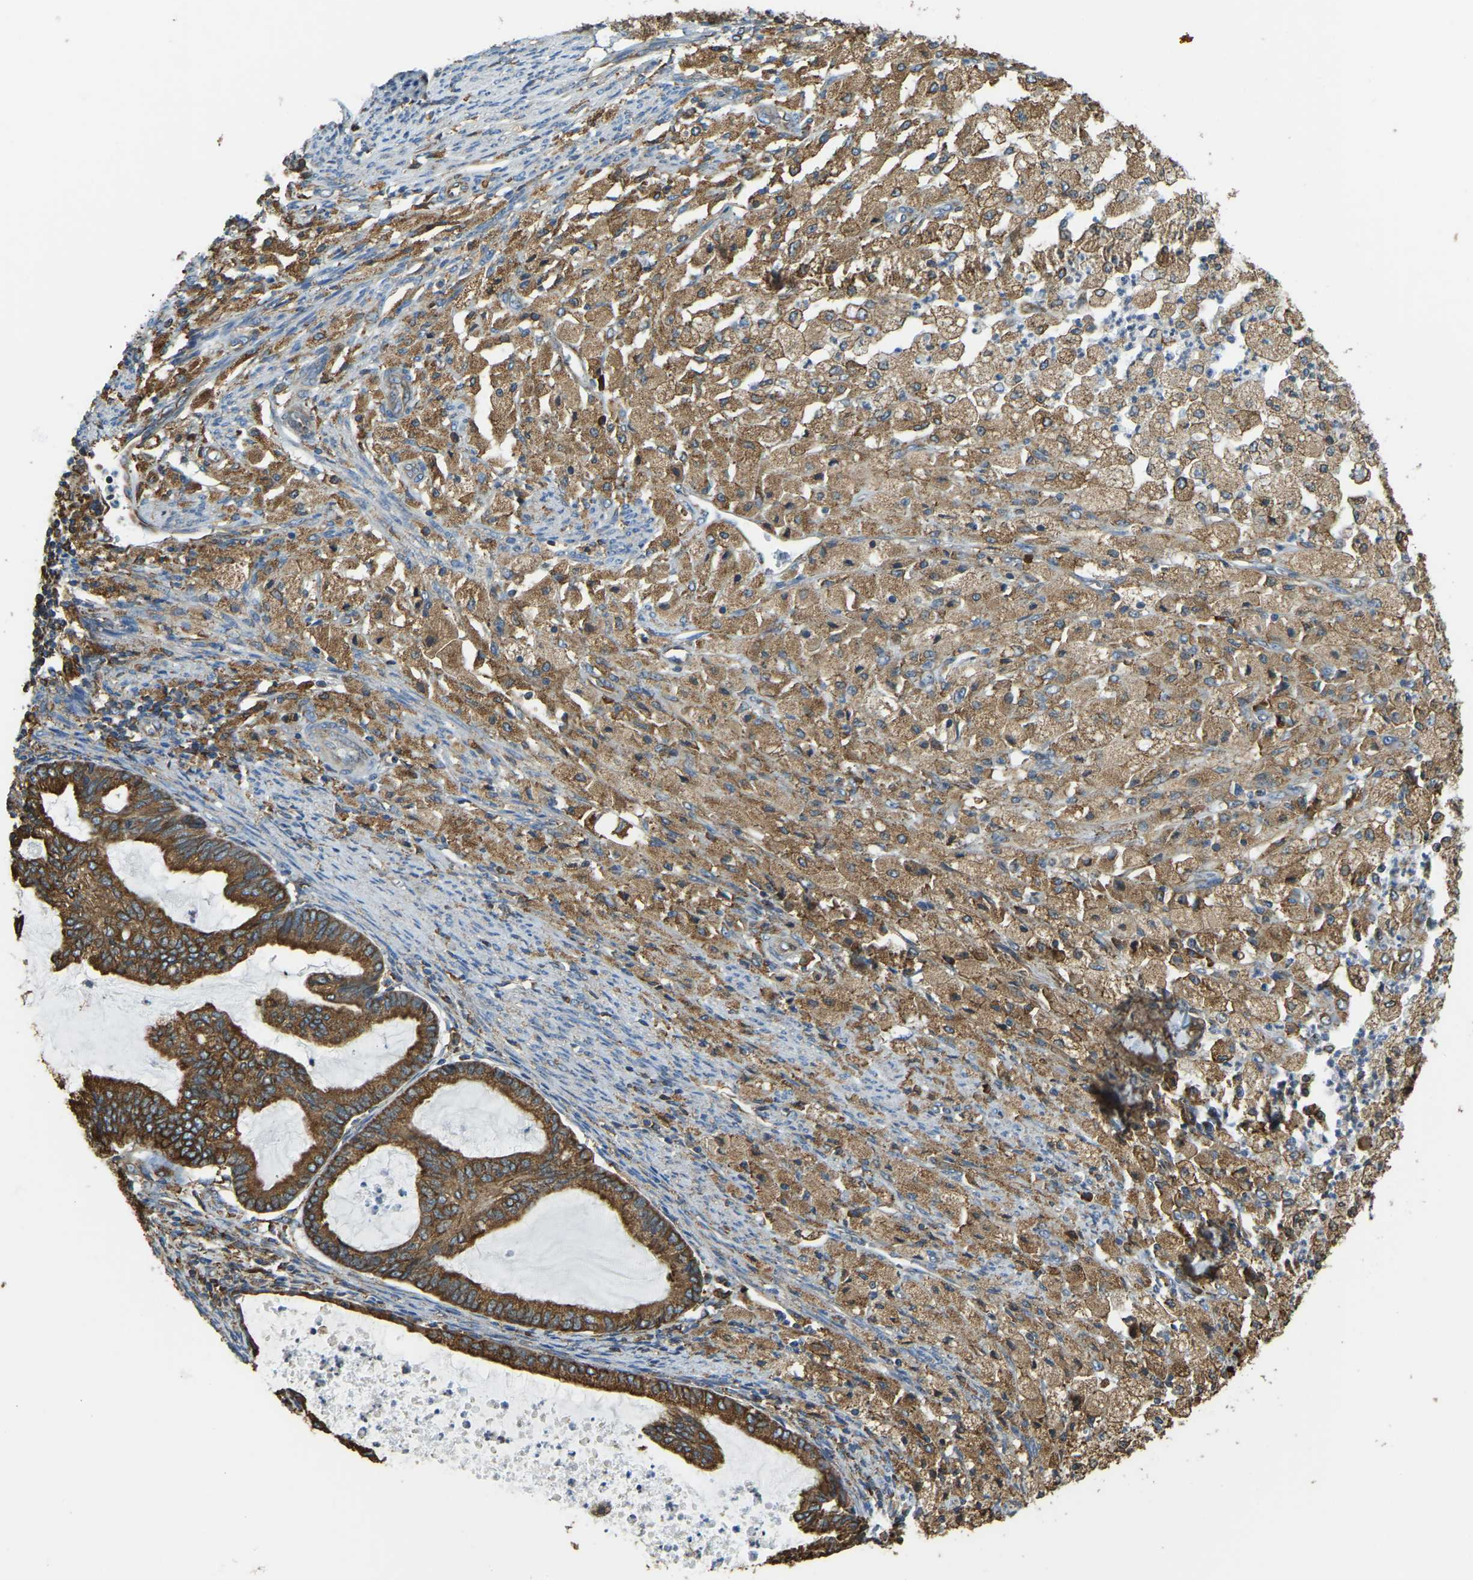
{"staining": {"intensity": "strong", "quantity": ">75%", "location": "cytoplasmic/membranous"}, "tissue": "cervical cancer", "cell_type": "Tumor cells", "image_type": "cancer", "snomed": [{"axis": "morphology", "description": "Normal tissue, NOS"}, {"axis": "morphology", "description": "Adenocarcinoma, NOS"}, {"axis": "topography", "description": "Cervix"}, {"axis": "topography", "description": "Endometrium"}], "caption": "Human cervical cancer stained with a brown dye shows strong cytoplasmic/membranous positive positivity in about >75% of tumor cells.", "gene": "RNF115", "patient": {"sex": "female", "age": 86}}